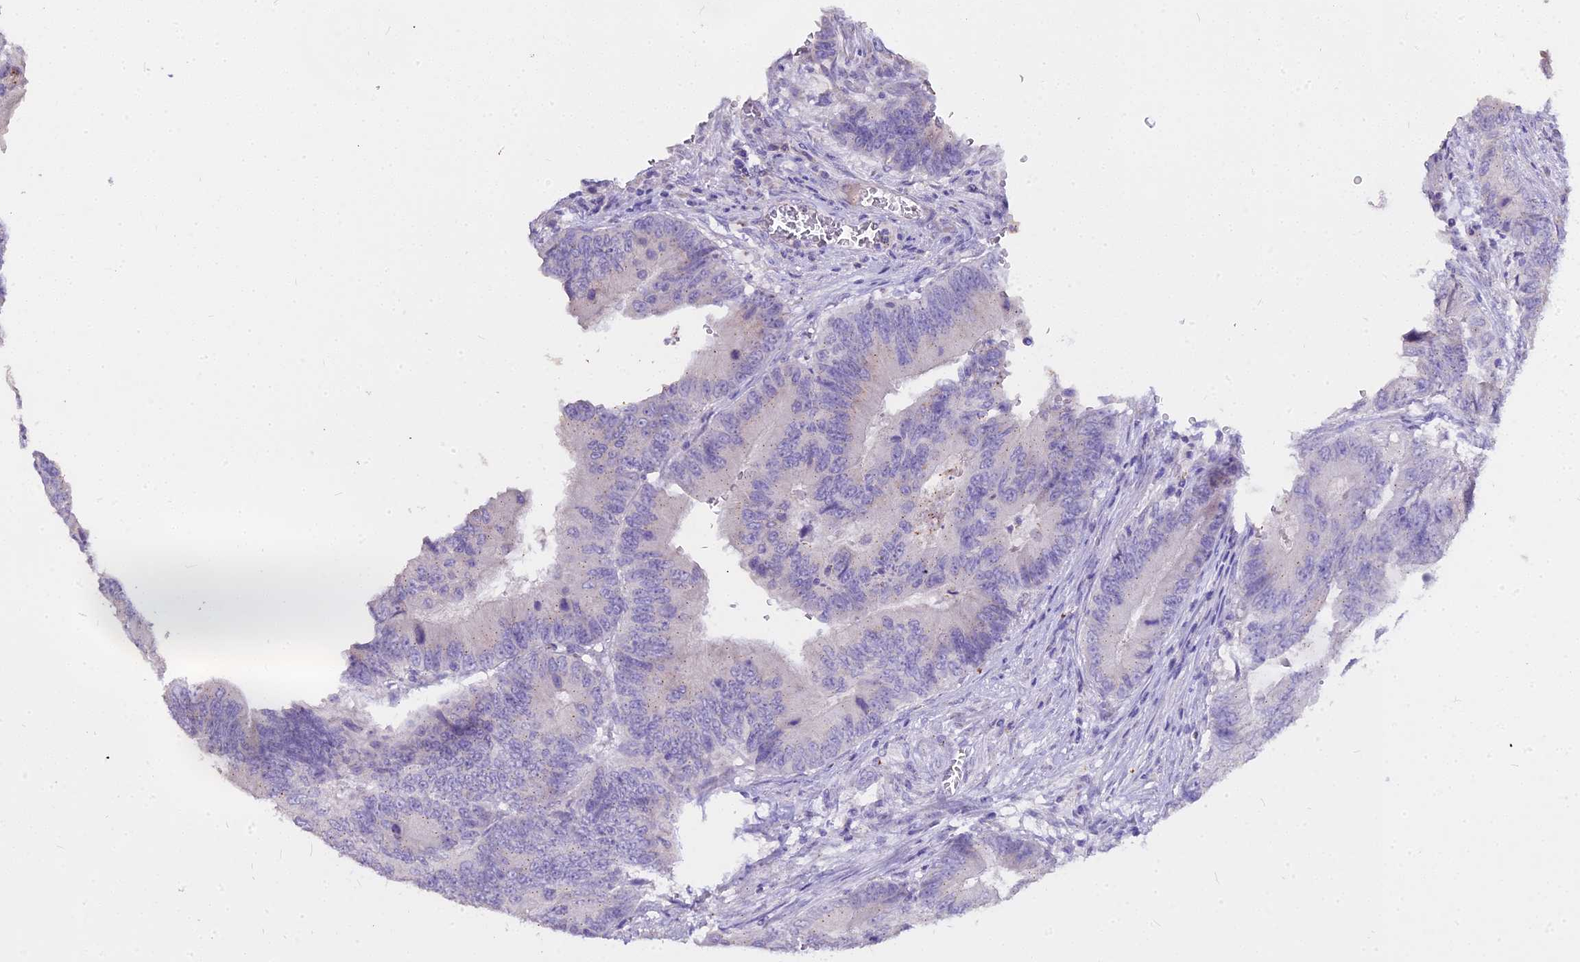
{"staining": {"intensity": "negative", "quantity": "none", "location": "none"}, "tissue": "colorectal cancer", "cell_type": "Tumor cells", "image_type": "cancer", "snomed": [{"axis": "morphology", "description": "Adenocarcinoma, NOS"}, {"axis": "topography", "description": "Colon"}], "caption": "This is an immunohistochemistry (IHC) image of human colorectal cancer (adenocarcinoma). There is no expression in tumor cells.", "gene": "GLYAT", "patient": {"sex": "male", "age": 85}}